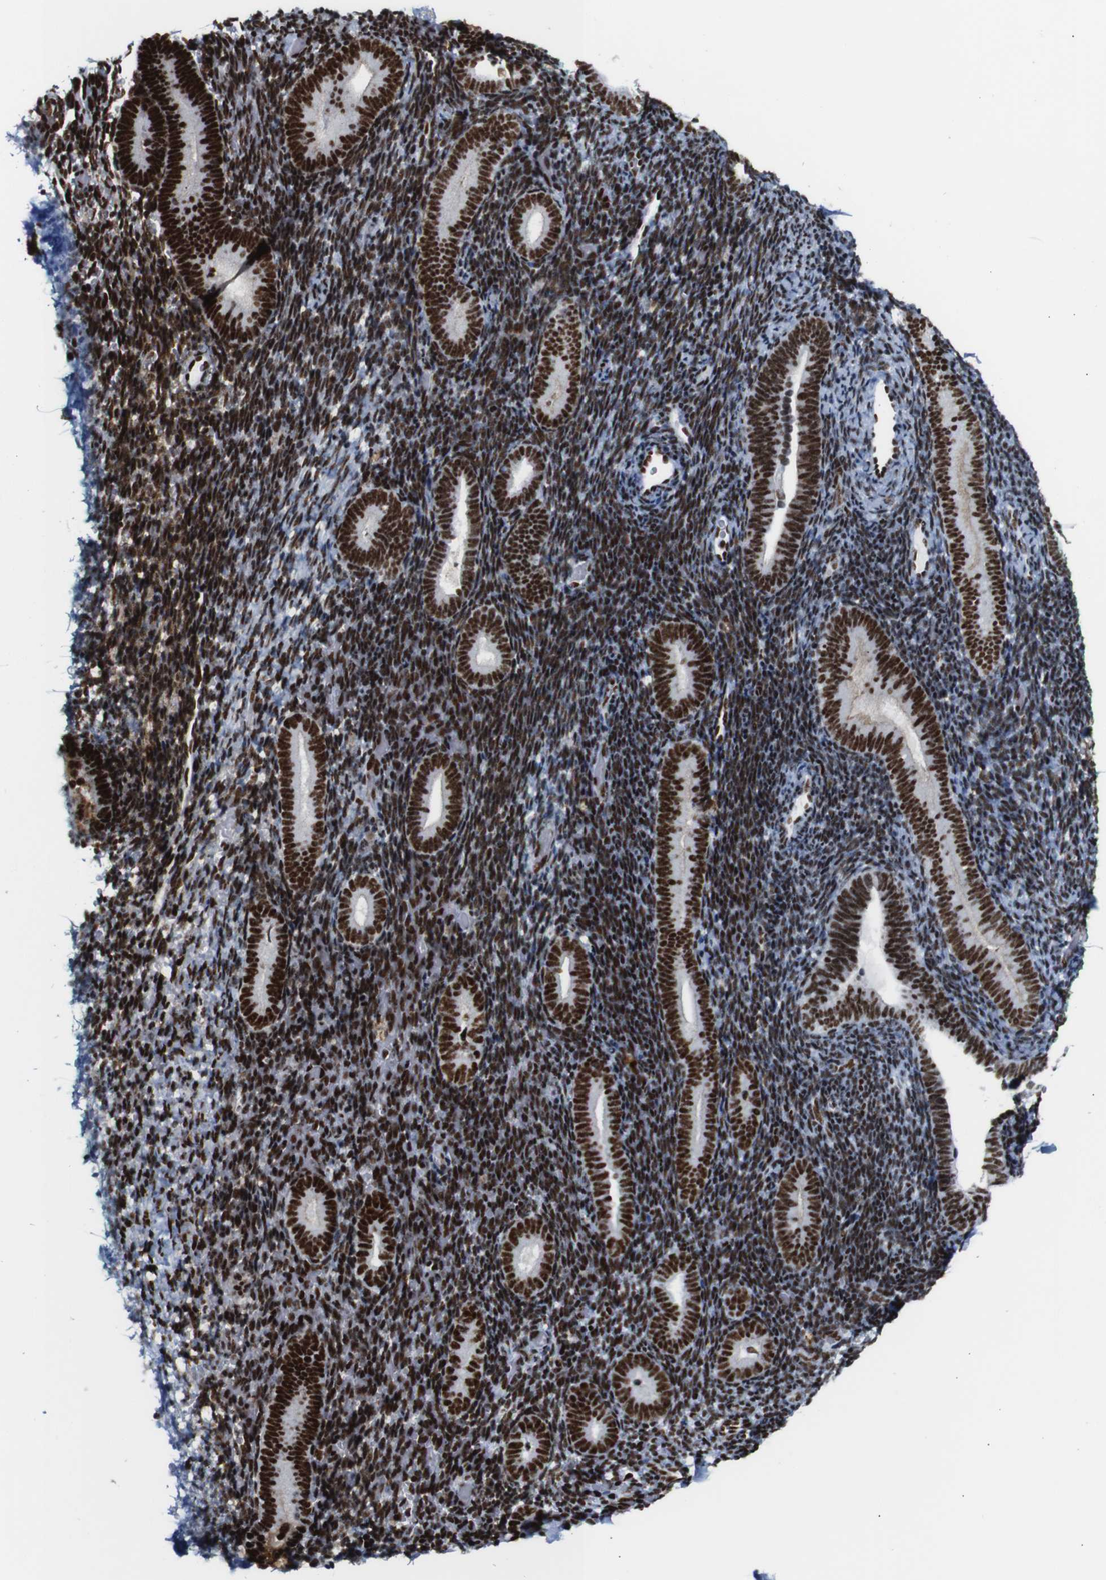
{"staining": {"intensity": "strong", "quantity": ">75%", "location": "nuclear"}, "tissue": "endometrium", "cell_type": "Cells in endometrial stroma", "image_type": "normal", "snomed": [{"axis": "morphology", "description": "Normal tissue, NOS"}, {"axis": "topography", "description": "Endometrium"}], "caption": "Strong nuclear staining for a protein is appreciated in about >75% of cells in endometrial stroma of unremarkable endometrium using IHC.", "gene": "TRA2B", "patient": {"sex": "female", "age": 51}}